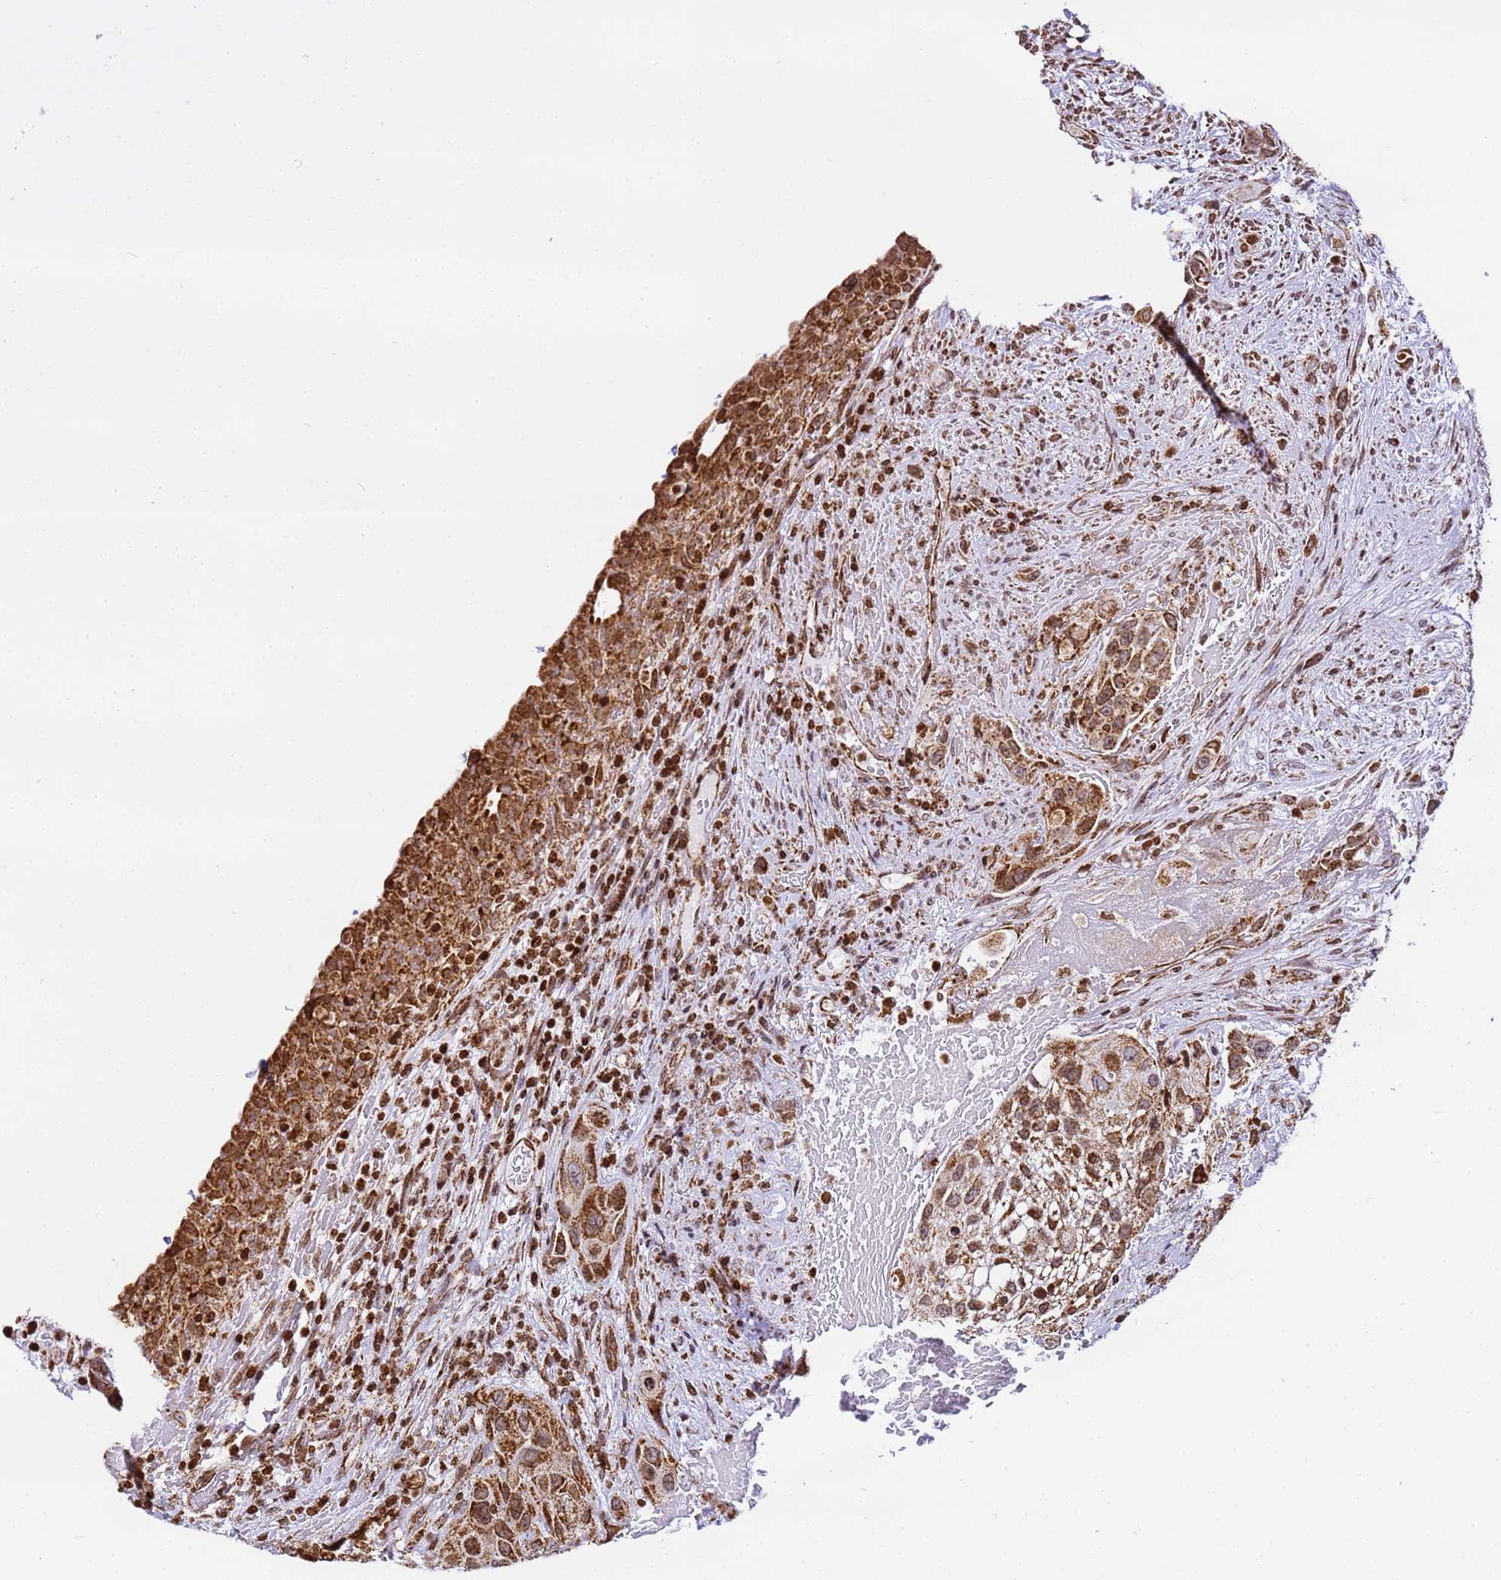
{"staining": {"intensity": "strong", "quantity": ">75%", "location": "cytoplasmic/membranous"}, "tissue": "urothelial cancer", "cell_type": "Tumor cells", "image_type": "cancer", "snomed": [{"axis": "morphology", "description": "Normal tissue, NOS"}, {"axis": "morphology", "description": "Urothelial carcinoma, High grade"}, {"axis": "topography", "description": "Vascular tissue"}, {"axis": "topography", "description": "Urinary bladder"}], "caption": "High-magnification brightfield microscopy of urothelial carcinoma (high-grade) stained with DAB (brown) and counterstained with hematoxylin (blue). tumor cells exhibit strong cytoplasmic/membranous expression is present in approximately>75% of cells. (Brightfield microscopy of DAB IHC at high magnification).", "gene": "HSPE1", "patient": {"sex": "female", "age": 56}}